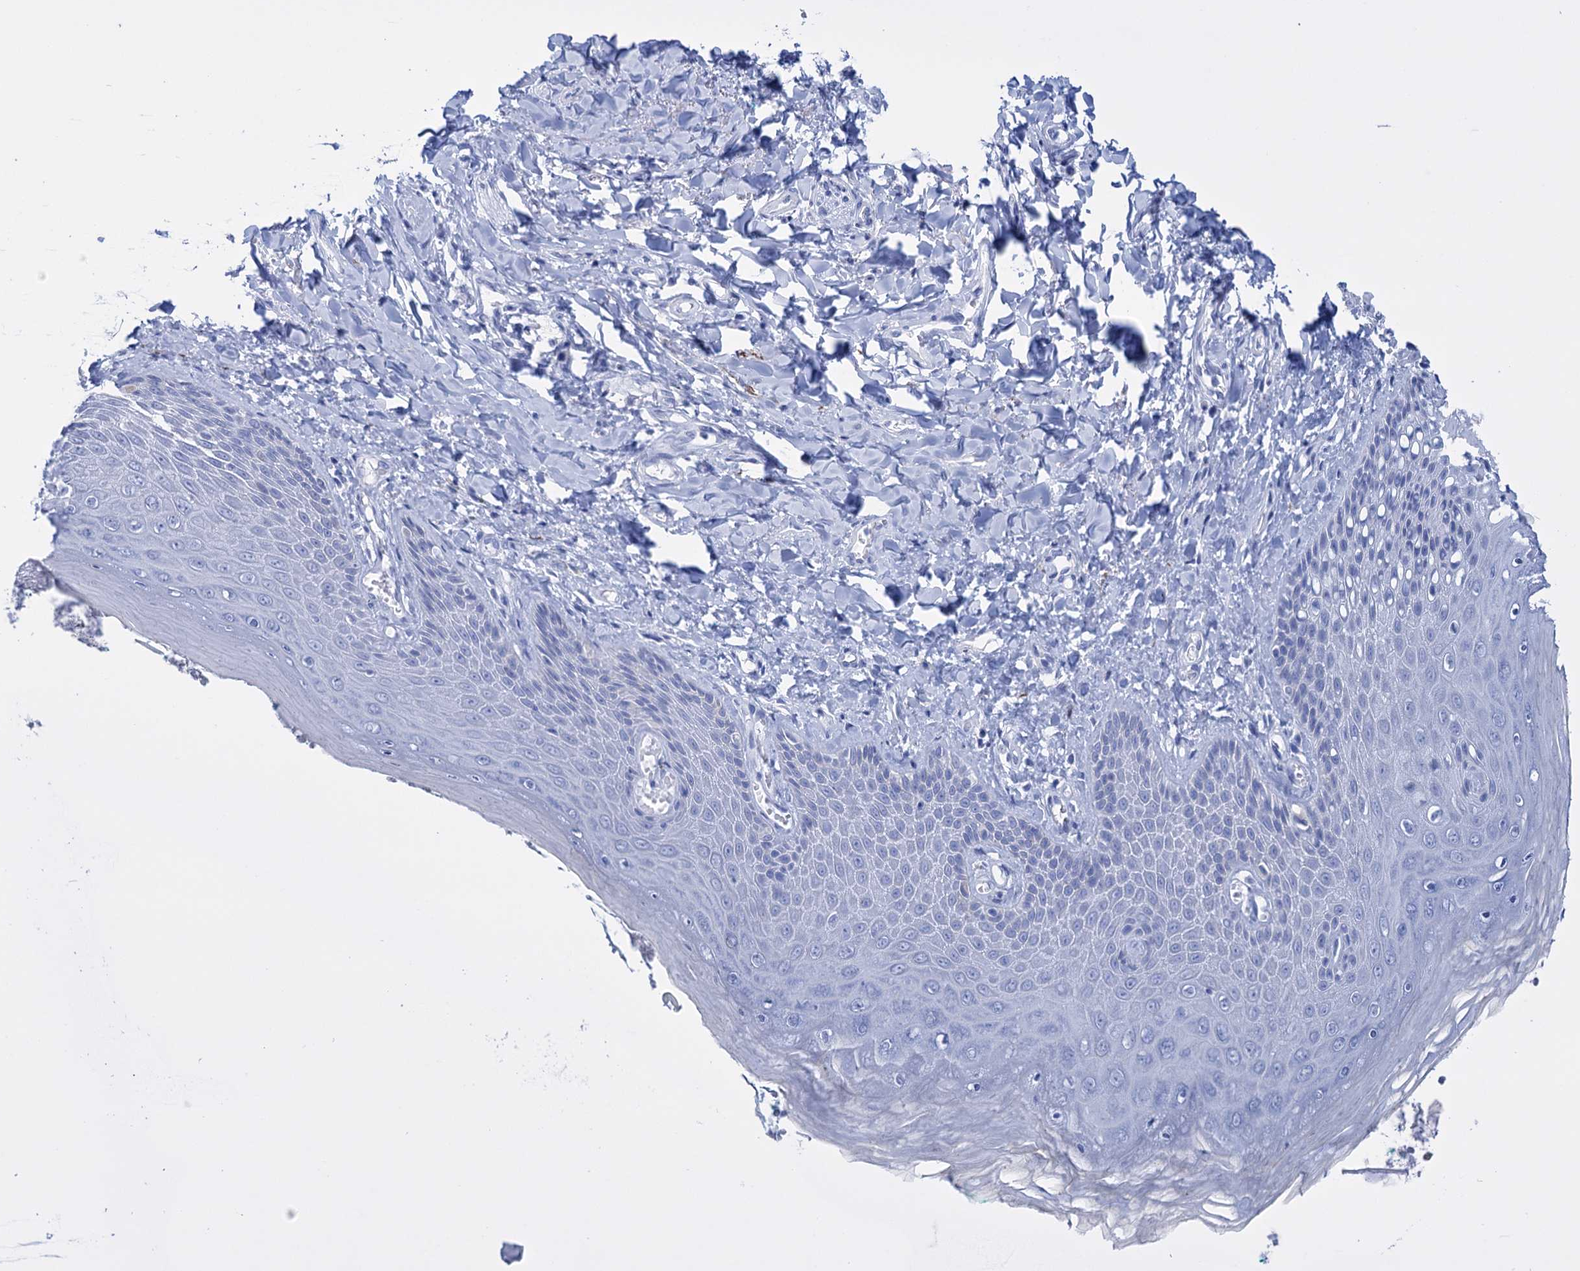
{"staining": {"intensity": "negative", "quantity": "none", "location": "none"}, "tissue": "skin", "cell_type": "Epidermal cells", "image_type": "normal", "snomed": [{"axis": "morphology", "description": "Normal tissue, NOS"}, {"axis": "topography", "description": "Anal"}], "caption": "This is a micrograph of immunohistochemistry (IHC) staining of unremarkable skin, which shows no expression in epidermal cells.", "gene": "FBXW12", "patient": {"sex": "male", "age": 78}}